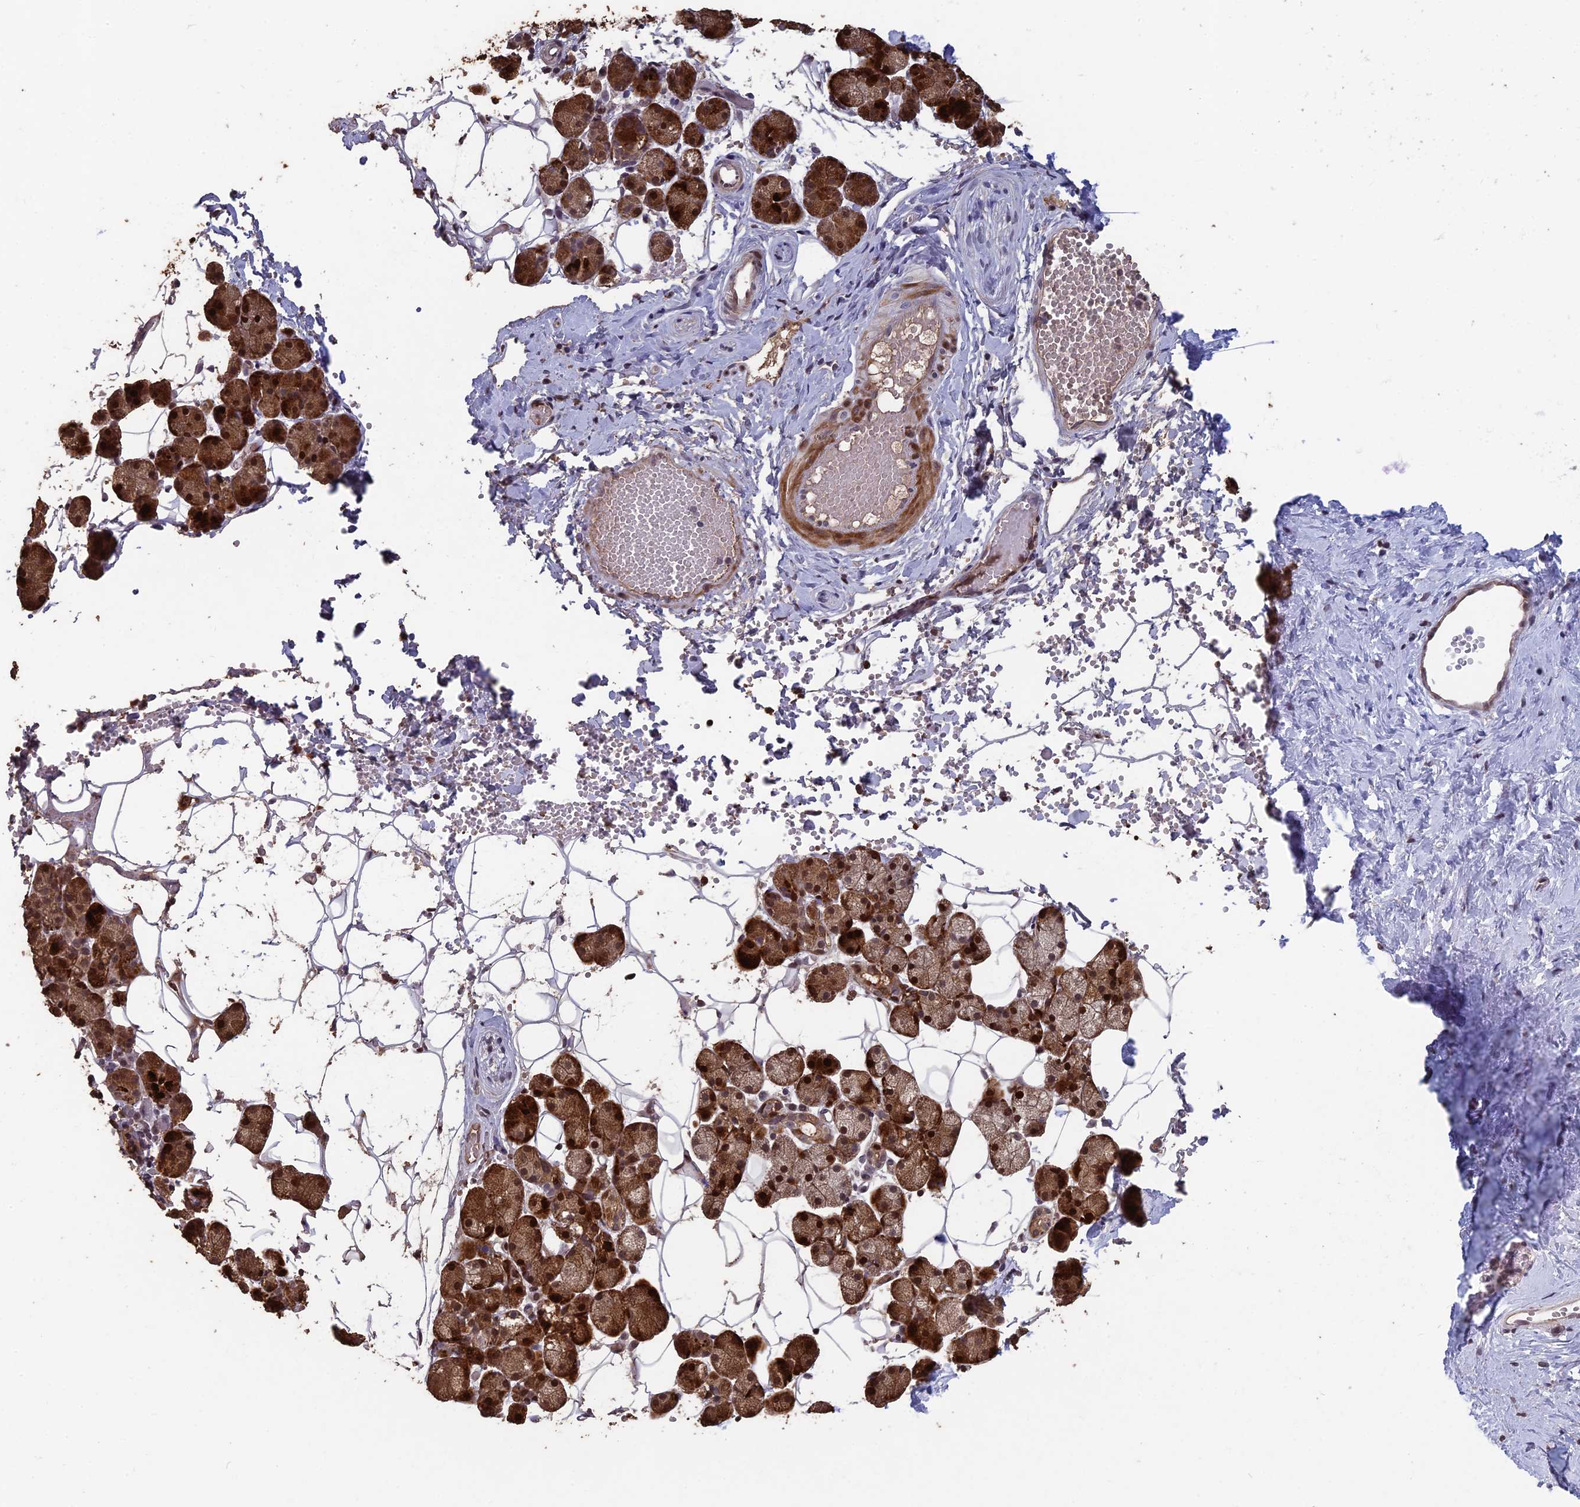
{"staining": {"intensity": "strong", "quantity": ">75%", "location": "cytoplasmic/membranous,nuclear"}, "tissue": "salivary gland", "cell_type": "Glandular cells", "image_type": "normal", "snomed": [{"axis": "morphology", "description": "Normal tissue, NOS"}, {"axis": "topography", "description": "Salivary gland"}], "caption": "A photomicrograph of salivary gland stained for a protein displays strong cytoplasmic/membranous,nuclear brown staining in glandular cells.", "gene": "MT", "patient": {"sex": "female", "age": 33}}